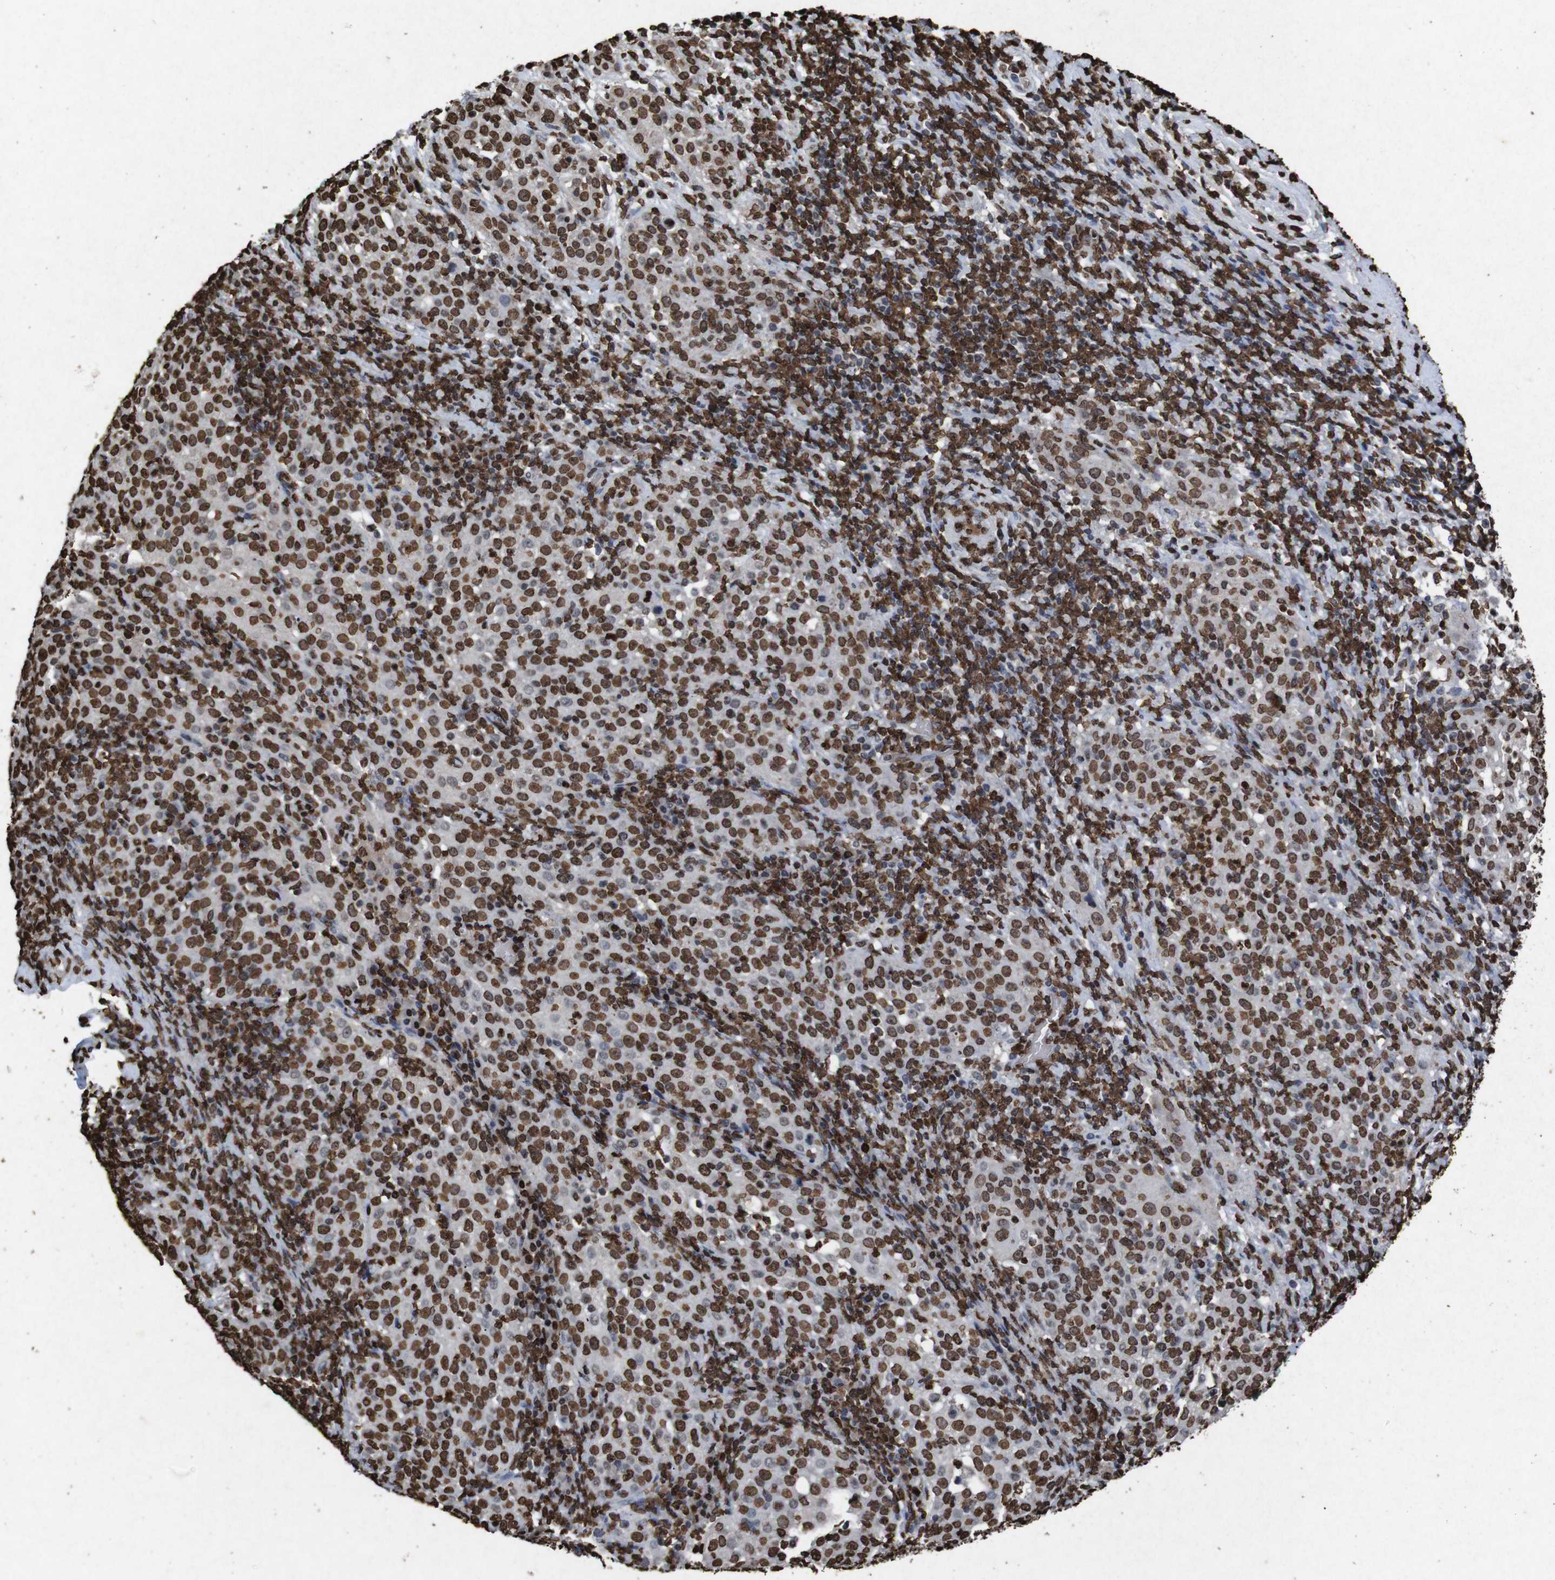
{"staining": {"intensity": "strong", "quantity": ">75%", "location": "nuclear"}, "tissue": "cervical cancer", "cell_type": "Tumor cells", "image_type": "cancer", "snomed": [{"axis": "morphology", "description": "Squamous cell carcinoma, NOS"}, {"axis": "topography", "description": "Cervix"}], "caption": "Protein staining exhibits strong nuclear expression in about >75% of tumor cells in cervical cancer.", "gene": "MDM2", "patient": {"sex": "female", "age": 51}}